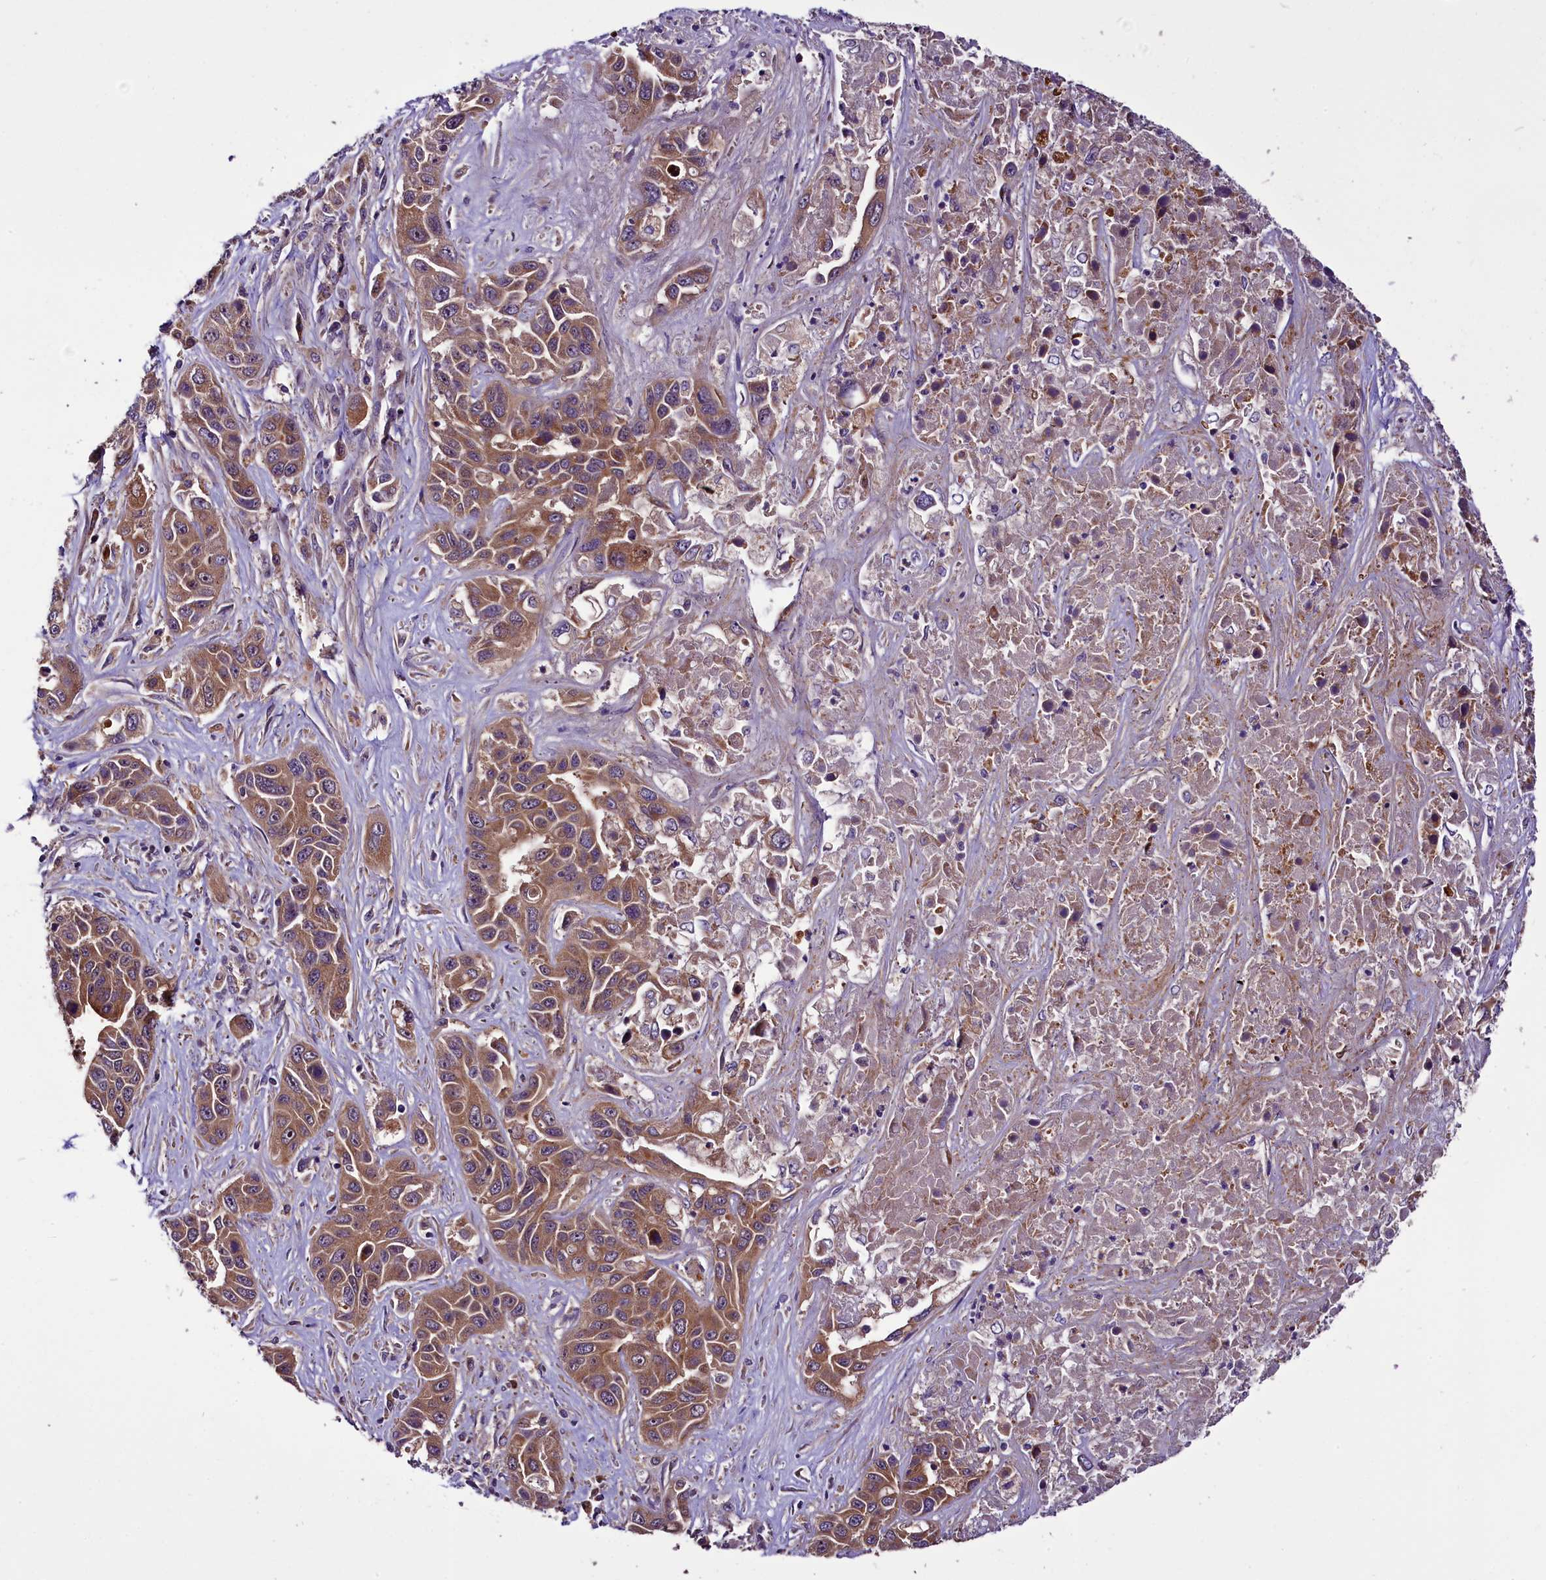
{"staining": {"intensity": "moderate", "quantity": ">75%", "location": "cytoplasmic/membranous"}, "tissue": "liver cancer", "cell_type": "Tumor cells", "image_type": "cancer", "snomed": [{"axis": "morphology", "description": "Cholangiocarcinoma"}, {"axis": "topography", "description": "Liver"}], "caption": "Immunohistochemistry (IHC) histopathology image of neoplastic tissue: liver cholangiocarcinoma stained using immunohistochemistry exhibits medium levels of moderate protein expression localized specifically in the cytoplasmic/membranous of tumor cells, appearing as a cytoplasmic/membranous brown color.", "gene": "RPUSD2", "patient": {"sex": "female", "age": 52}}